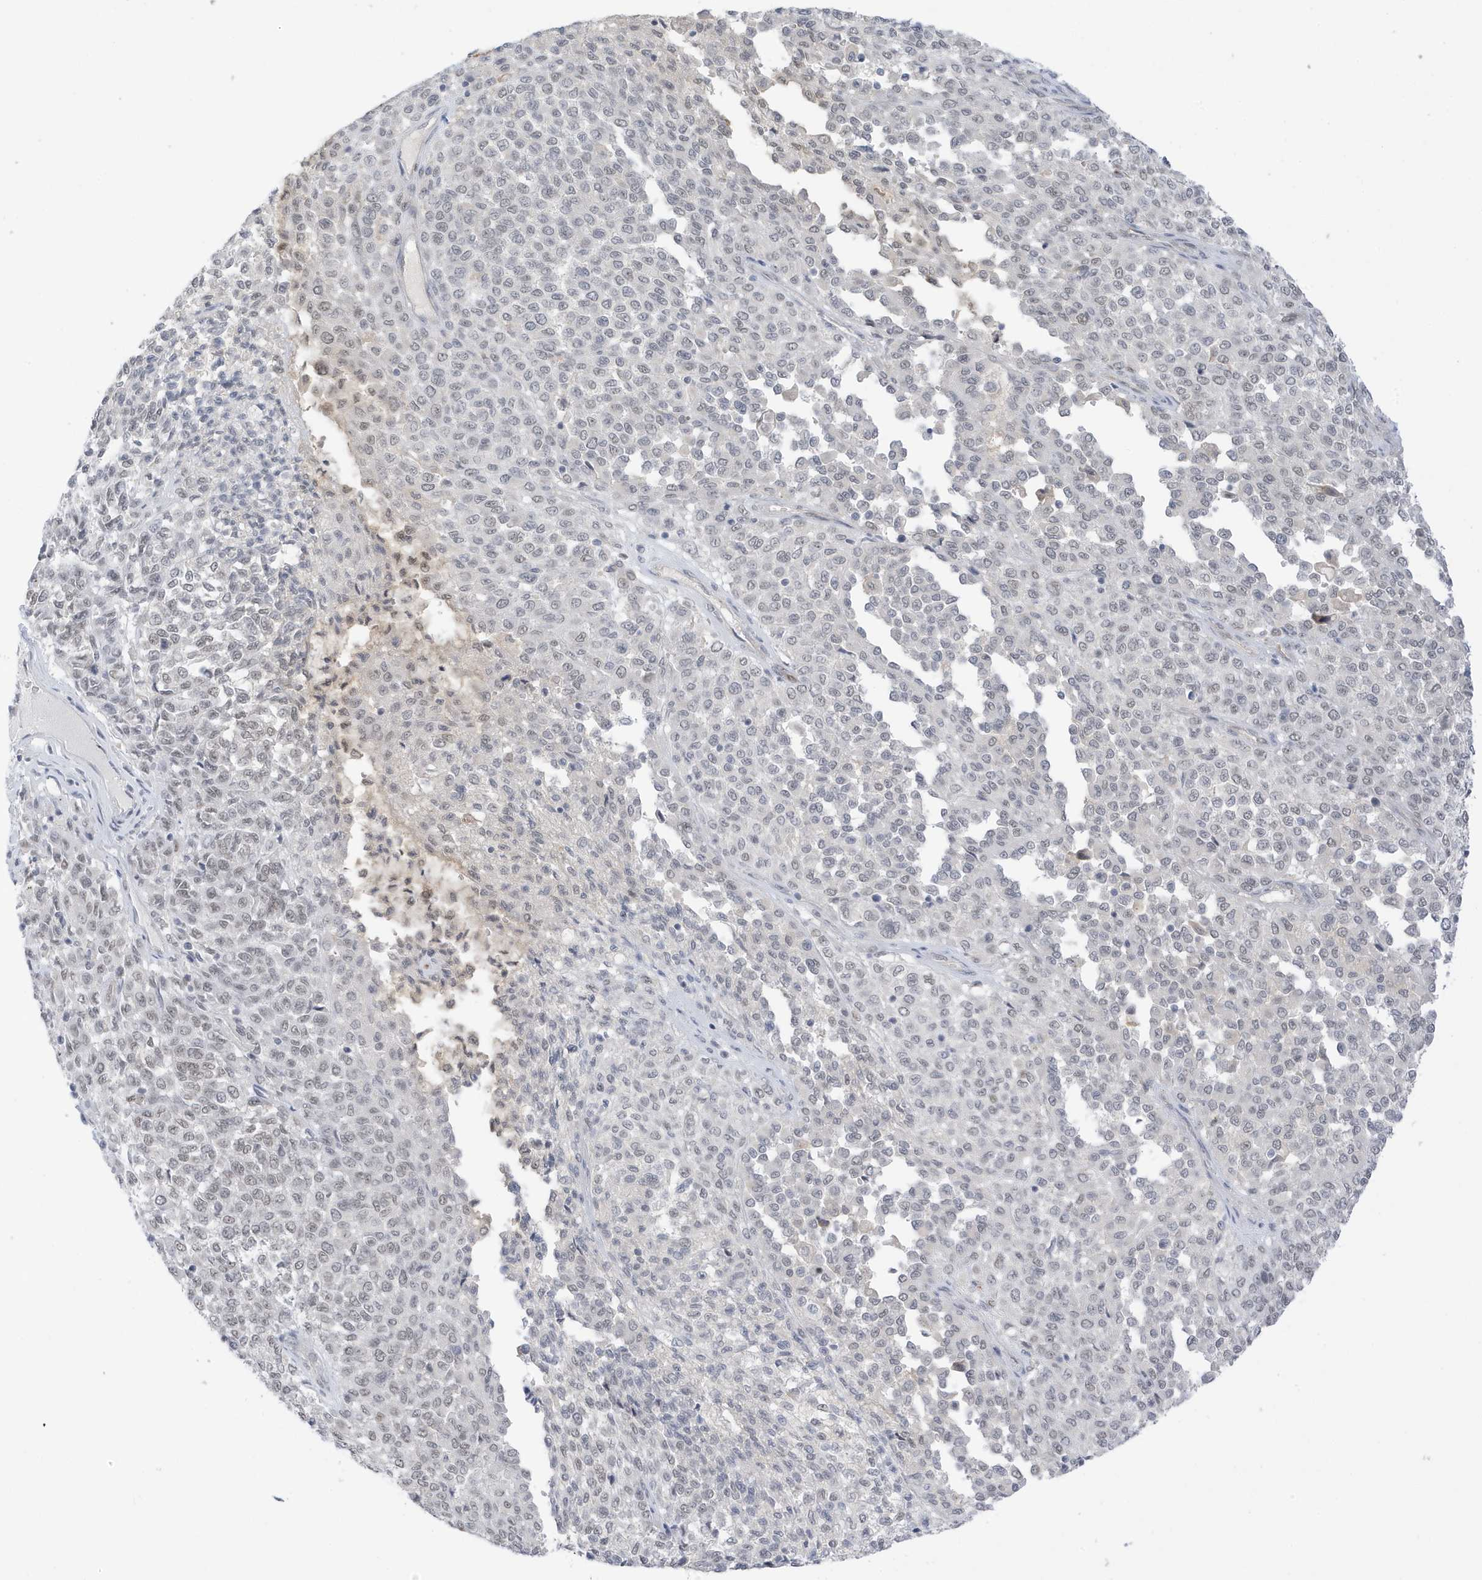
{"staining": {"intensity": "negative", "quantity": "none", "location": "none"}, "tissue": "melanoma", "cell_type": "Tumor cells", "image_type": "cancer", "snomed": [{"axis": "morphology", "description": "Malignant melanoma, Metastatic site"}, {"axis": "topography", "description": "Pancreas"}], "caption": "Tumor cells are negative for protein expression in human melanoma.", "gene": "MSL3", "patient": {"sex": "female", "age": 30}}